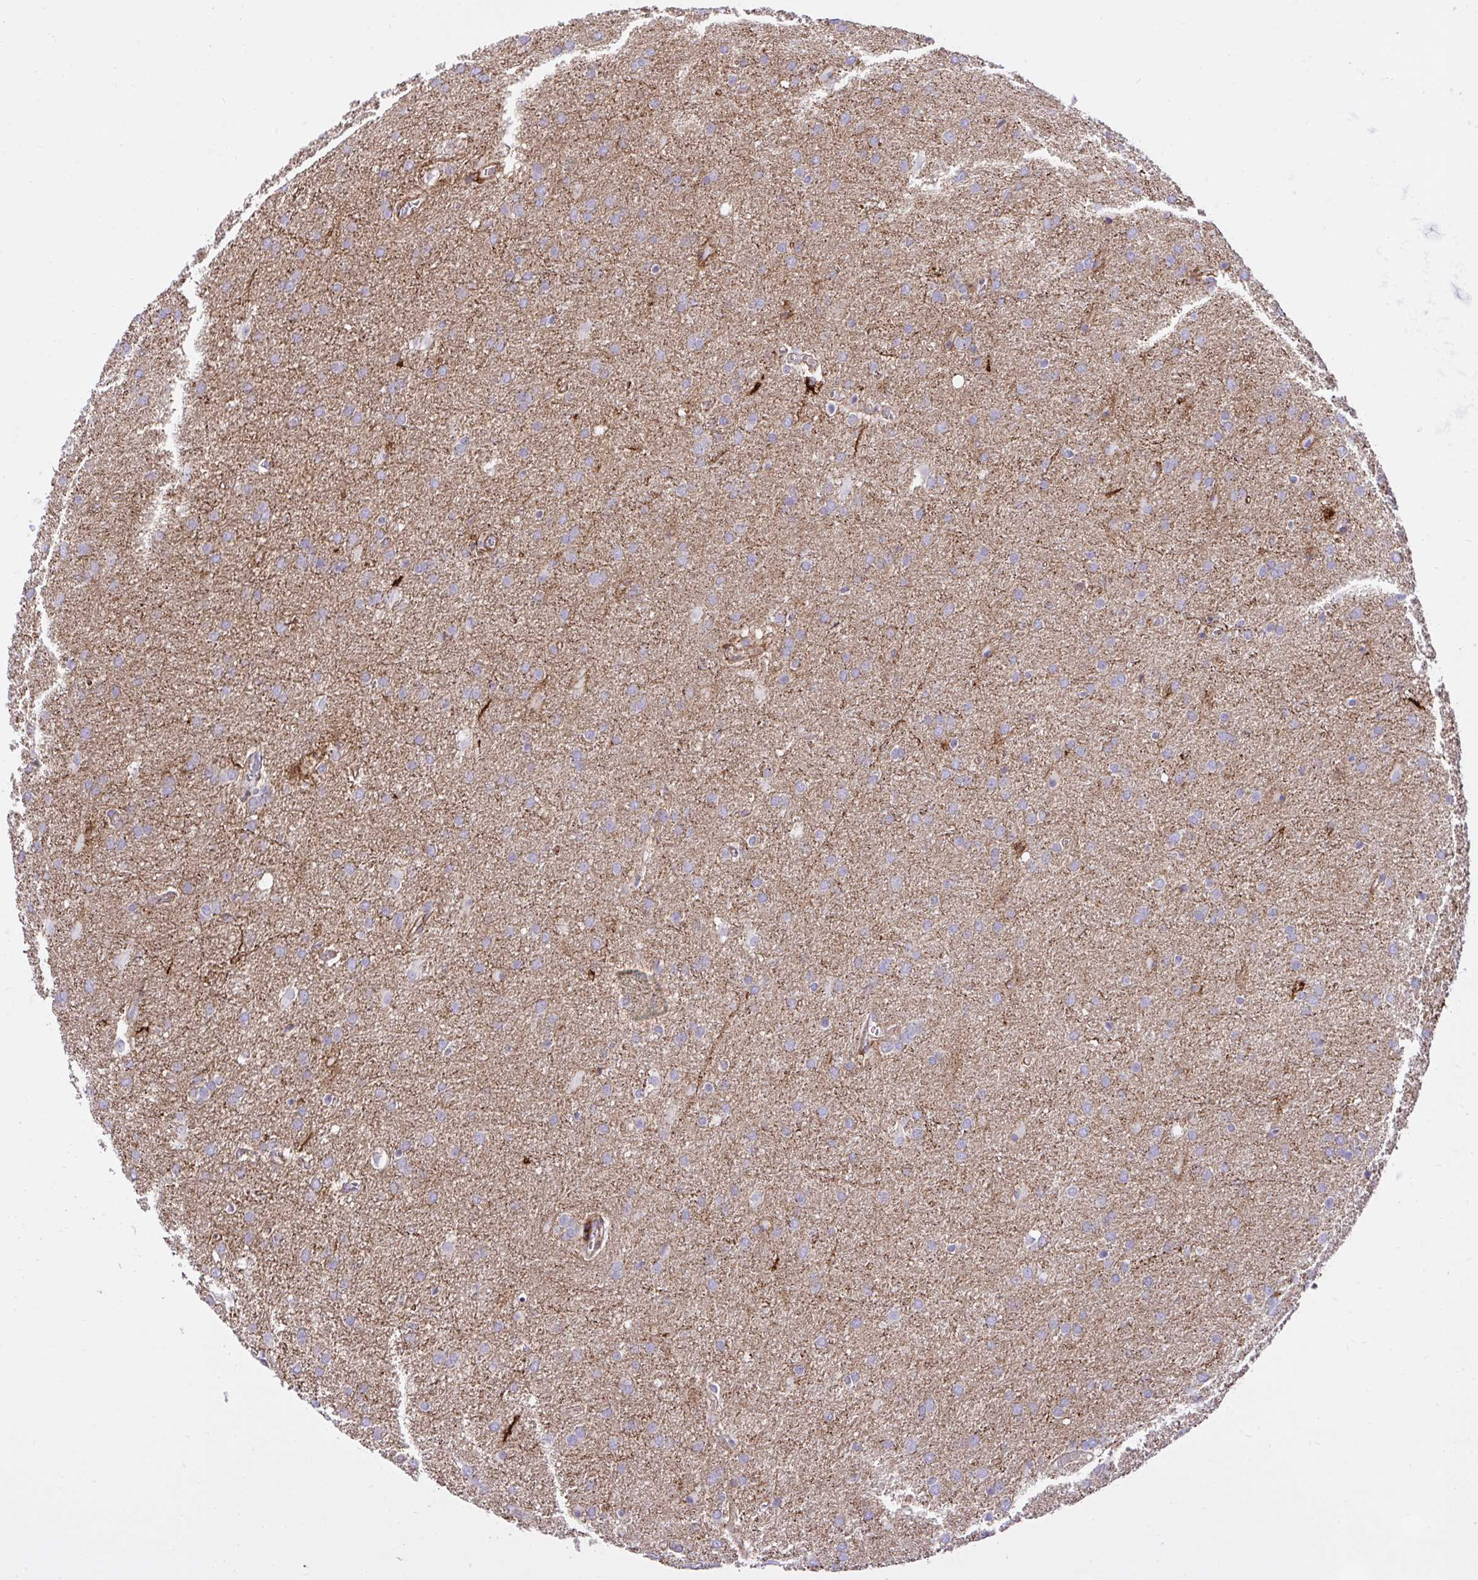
{"staining": {"intensity": "negative", "quantity": "none", "location": "none"}, "tissue": "glioma", "cell_type": "Tumor cells", "image_type": "cancer", "snomed": [{"axis": "morphology", "description": "Glioma, malignant, Low grade"}, {"axis": "topography", "description": "Brain"}], "caption": "Immunohistochemistry image of neoplastic tissue: glioma stained with DAB (3,3'-diaminobenzidine) shows no significant protein expression in tumor cells.", "gene": "ERI1", "patient": {"sex": "female", "age": 32}}